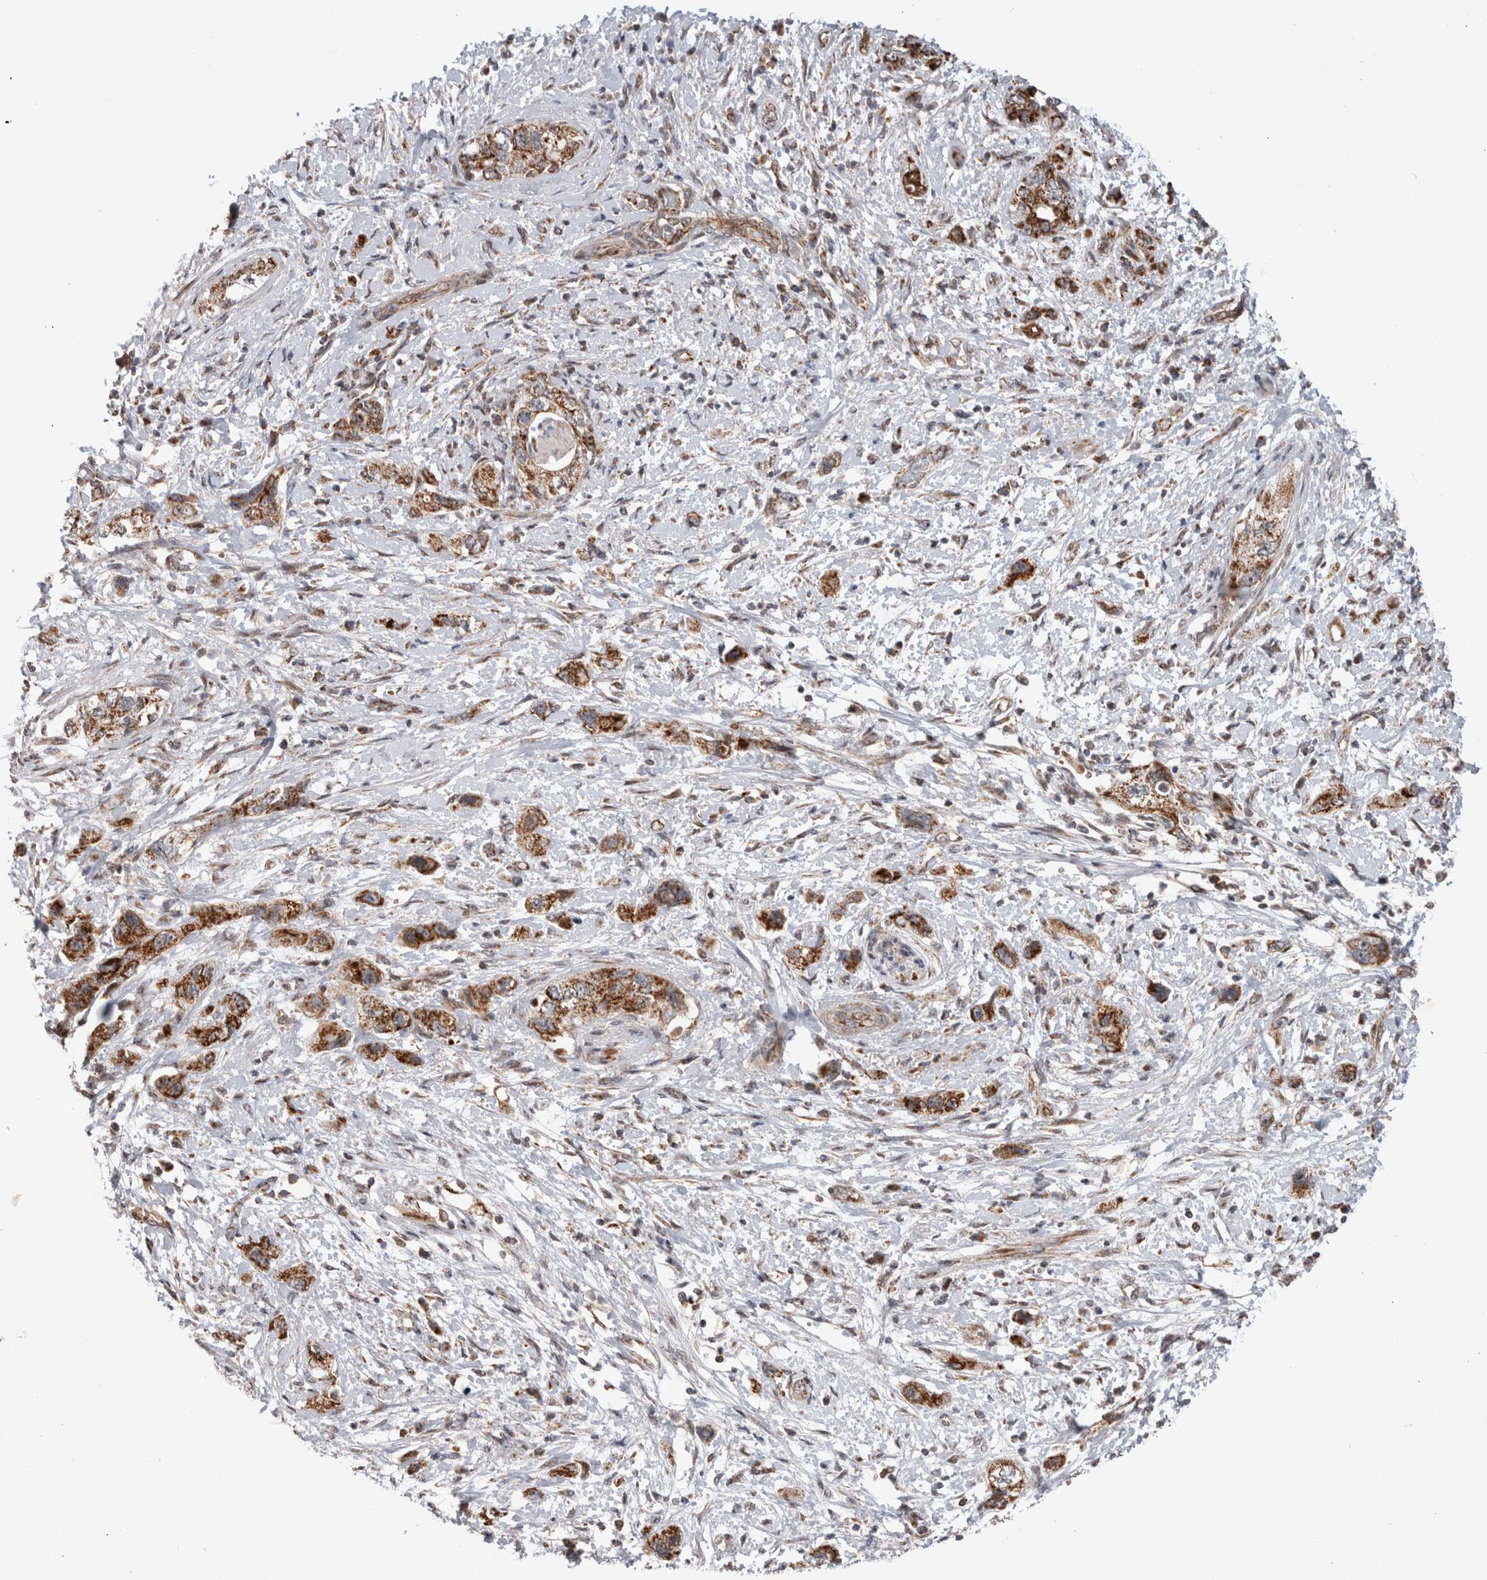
{"staining": {"intensity": "strong", "quantity": ">75%", "location": "cytoplasmic/membranous"}, "tissue": "pancreatic cancer", "cell_type": "Tumor cells", "image_type": "cancer", "snomed": [{"axis": "morphology", "description": "Adenocarcinoma, NOS"}, {"axis": "topography", "description": "Pancreas"}], "caption": "Immunohistochemistry image of adenocarcinoma (pancreatic) stained for a protein (brown), which exhibits high levels of strong cytoplasmic/membranous expression in about >75% of tumor cells.", "gene": "MRPL37", "patient": {"sex": "female", "age": 73}}